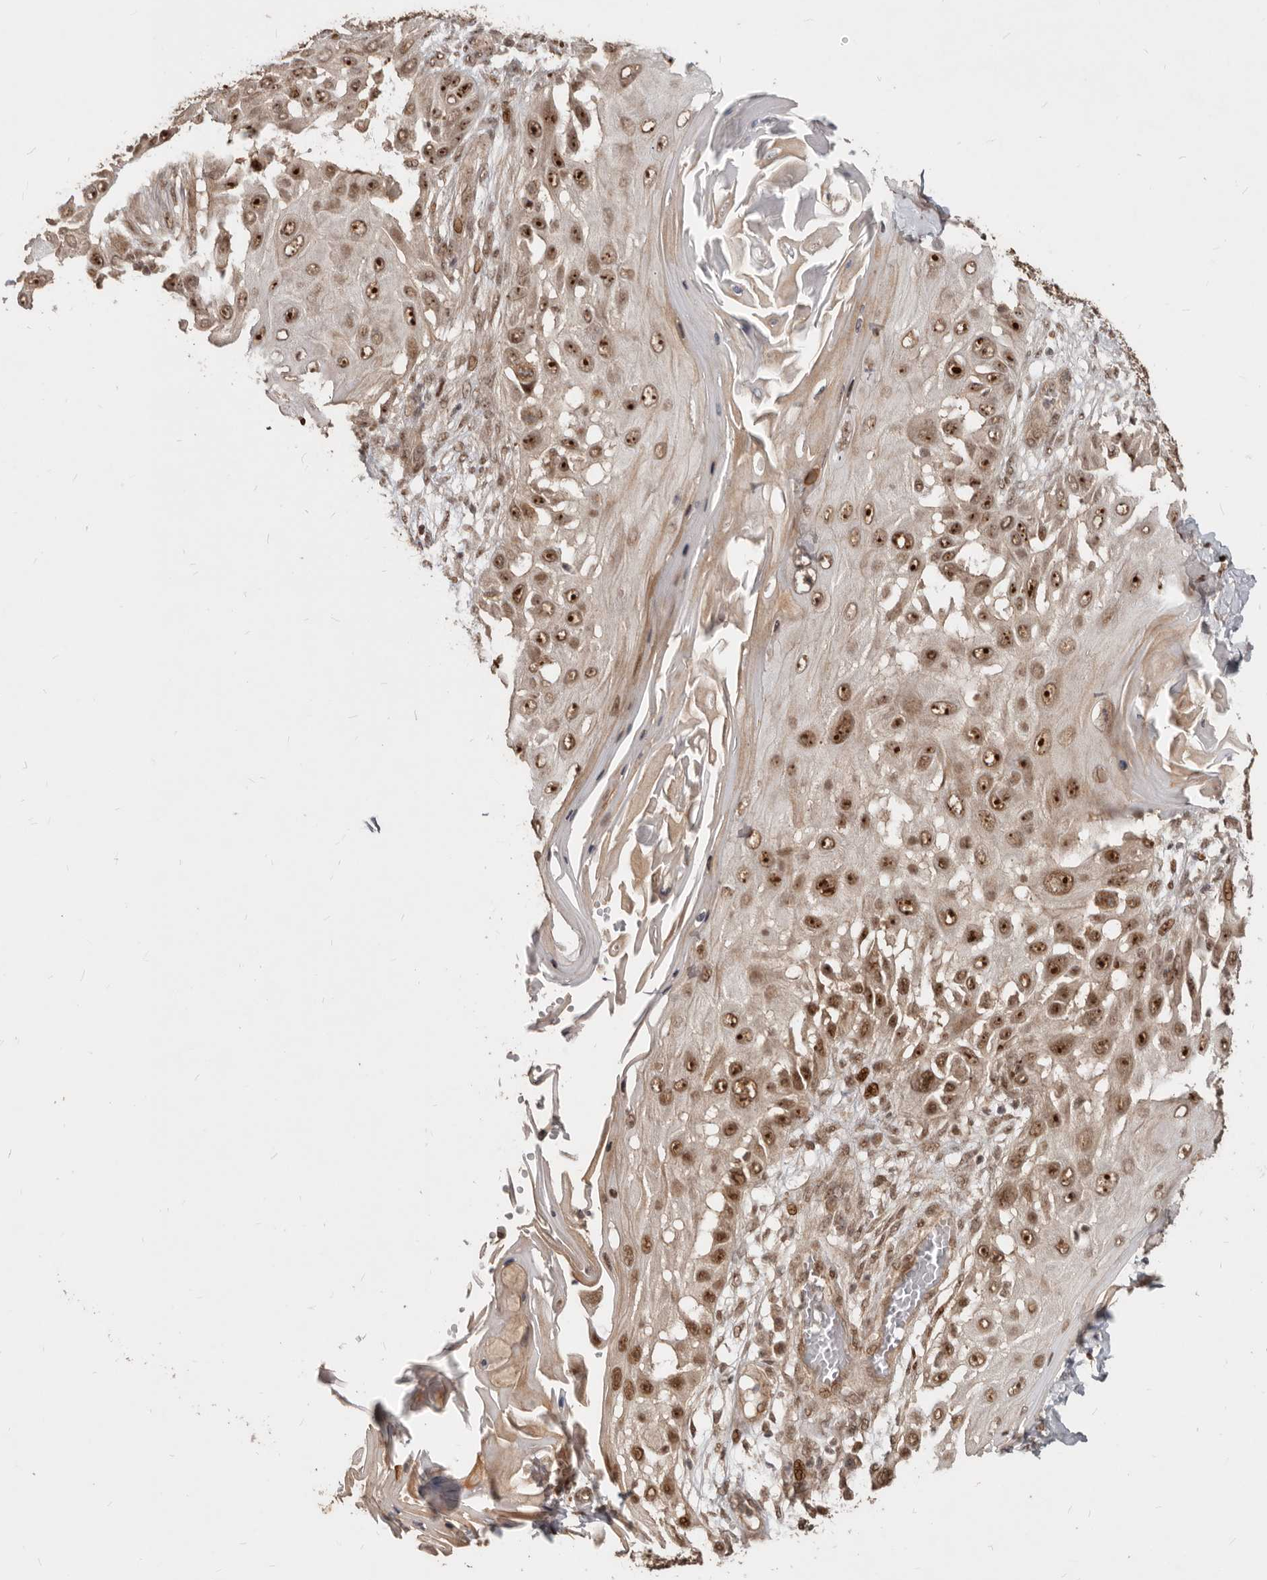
{"staining": {"intensity": "strong", "quantity": ">75%", "location": "nuclear"}, "tissue": "skin cancer", "cell_type": "Tumor cells", "image_type": "cancer", "snomed": [{"axis": "morphology", "description": "Squamous cell carcinoma, NOS"}, {"axis": "topography", "description": "Skin"}], "caption": "An IHC image of tumor tissue is shown. Protein staining in brown shows strong nuclear positivity in skin squamous cell carcinoma within tumor cells.", "gene": "GPBP1L1", "patient": {"sex": "female", "age": 44}}